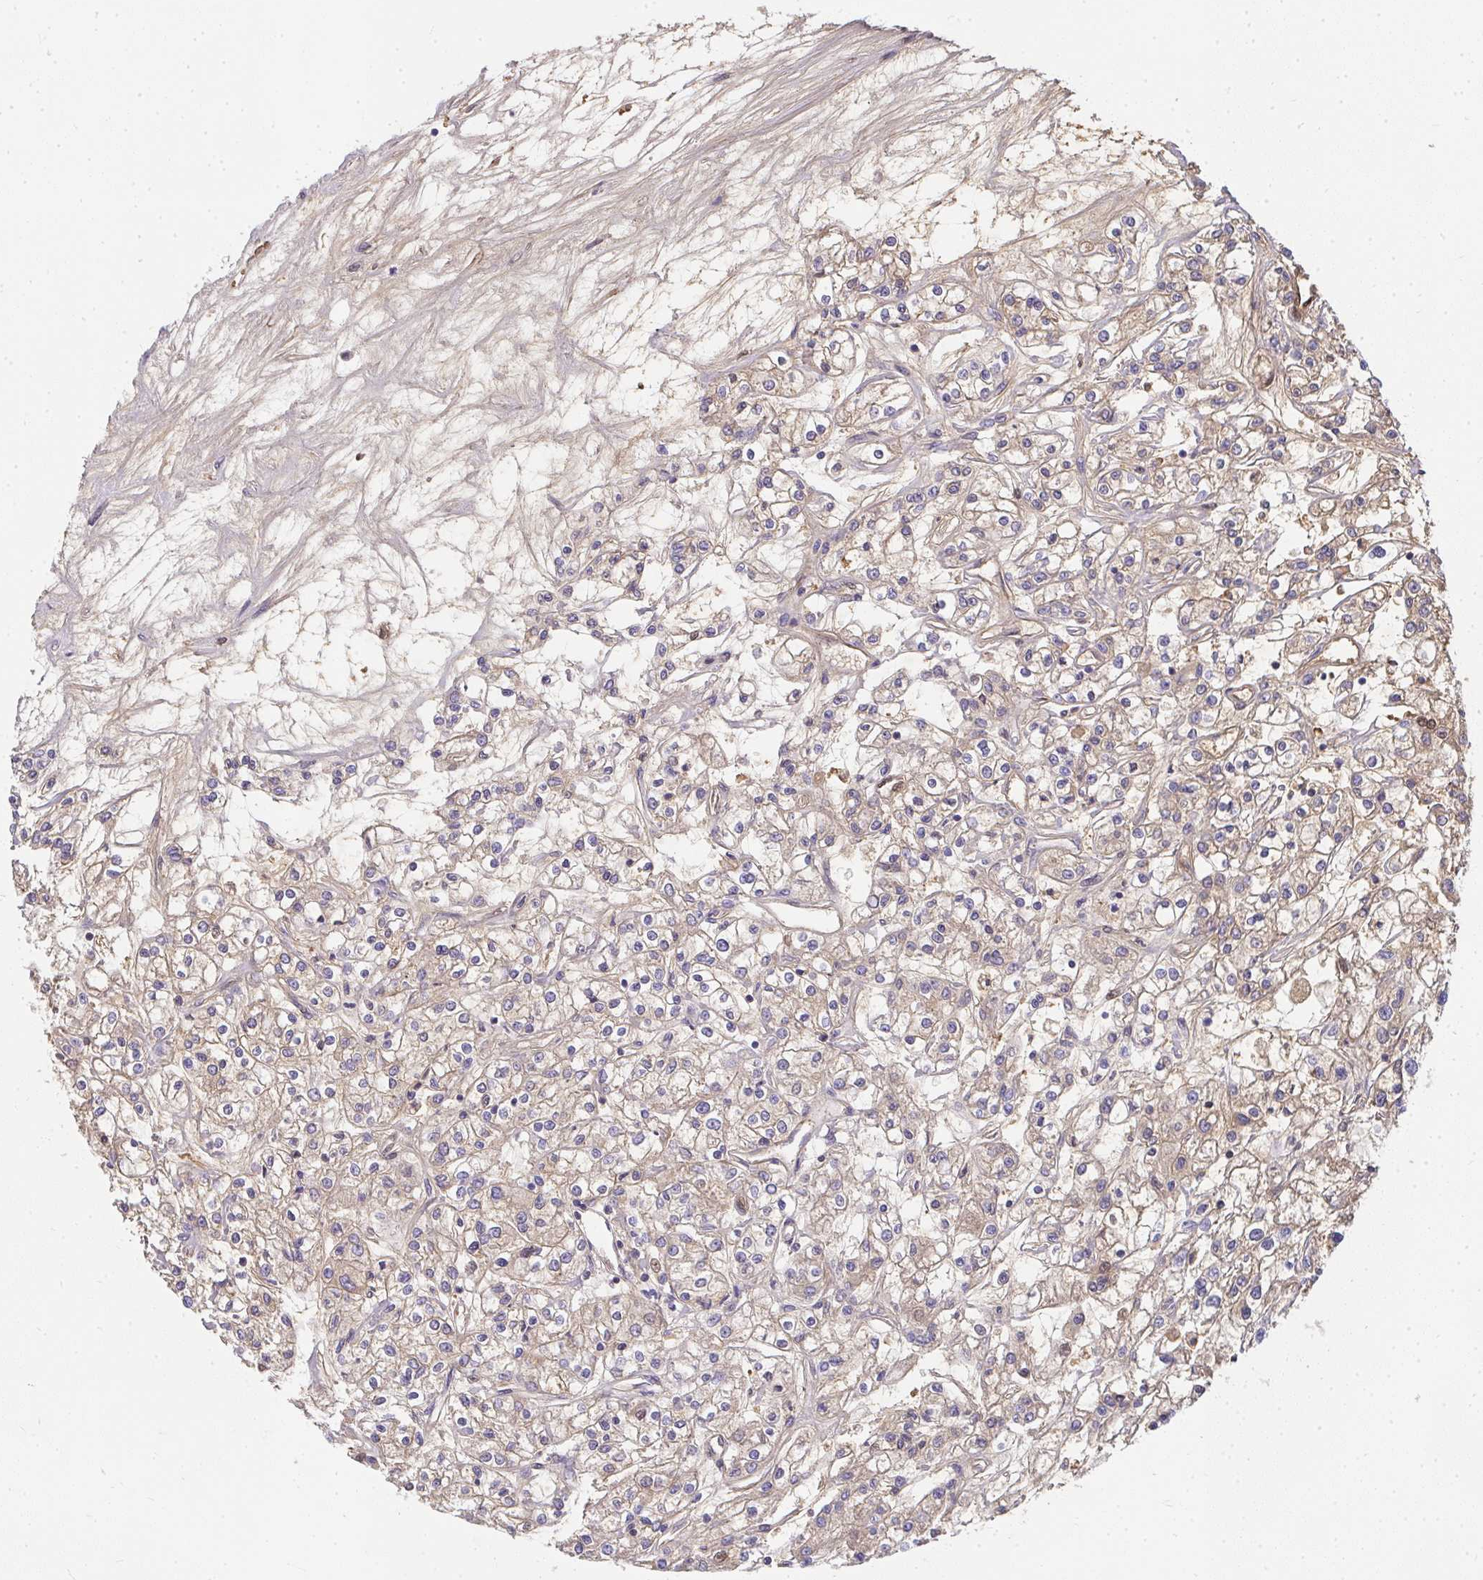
{"staining": {"intensity": "weak", "quantity": ">75%", "location": "cytoplasmic/membranous"}, "tissue": "renal cancer", "cell_type": "Tumor cells", "image_type": "cancer", "snomed": [{"axis": "morphology", "description": "Adenocarcinoma, NOS"}, {"axis": "topography", "description": "Kidney"}], "caption": "Tumor cells display low levels of weak cytoplasmic/membranous positivity in about >75% of cells in human adenocarcinoma (renal).", "gene": "ZSWIM3", "patient": {"sex": "female", "age": 59}}